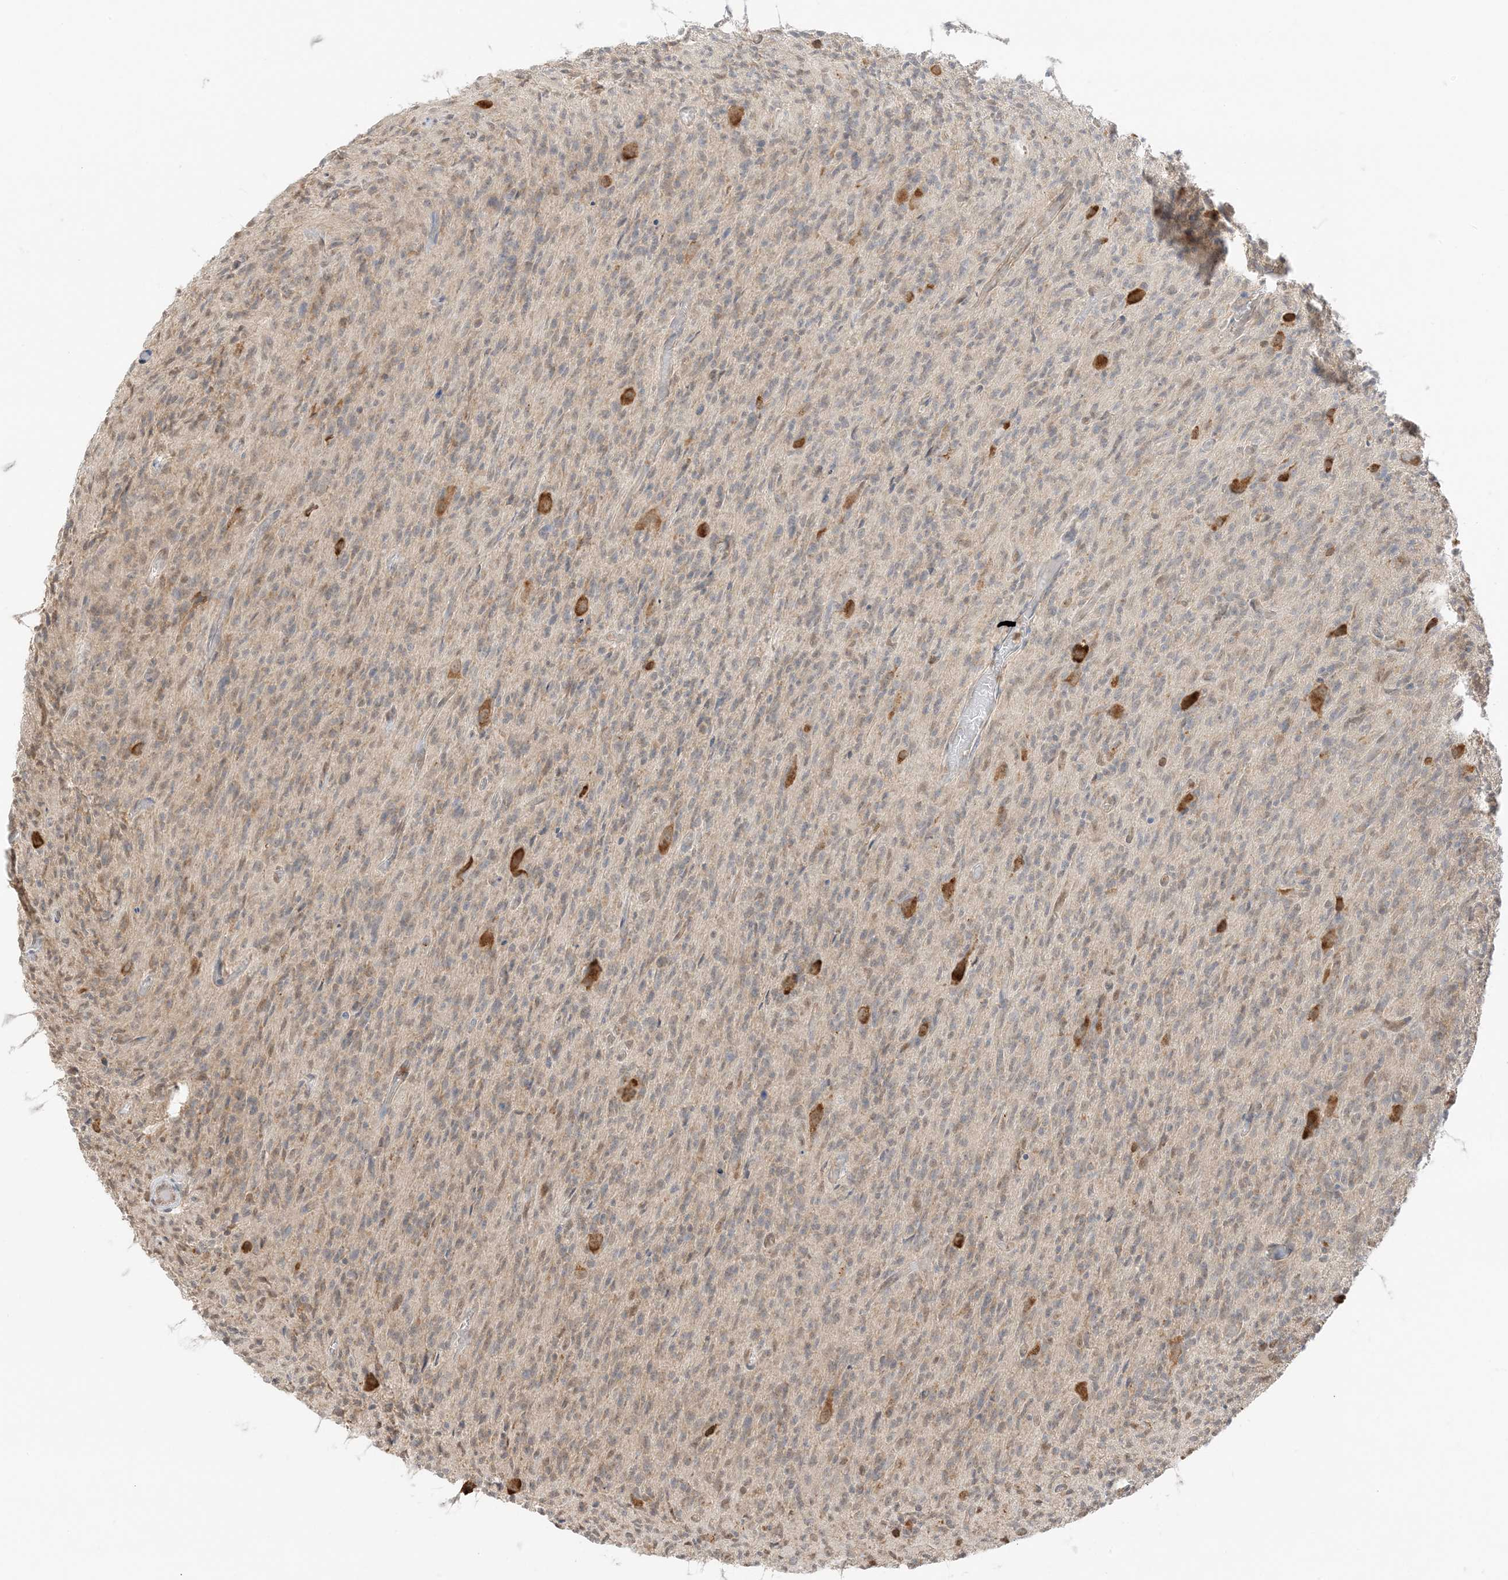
{"staining": {"intensity": "negative", "quantity": "none", "location": "none"}, "tissue": "glioma", "cell_type": "Tumor cells", "image_type": "cancer", "snomed": [{"axis": "morphology", "description": "Glioma, malignant, High grade"}, {"axis": "topography", "description": "Brain"}], "caption": "Immunohistochemistry (IHC) histopathology image of neoplastic tissue: human malignant glioma (high-grade) stained with DAB (3,3'-diaminobenzidine) exhibits no significant protein staining in tumor cells.", "gene": "UBAP2L", "patient": {"sex": "female", "age": 57}}